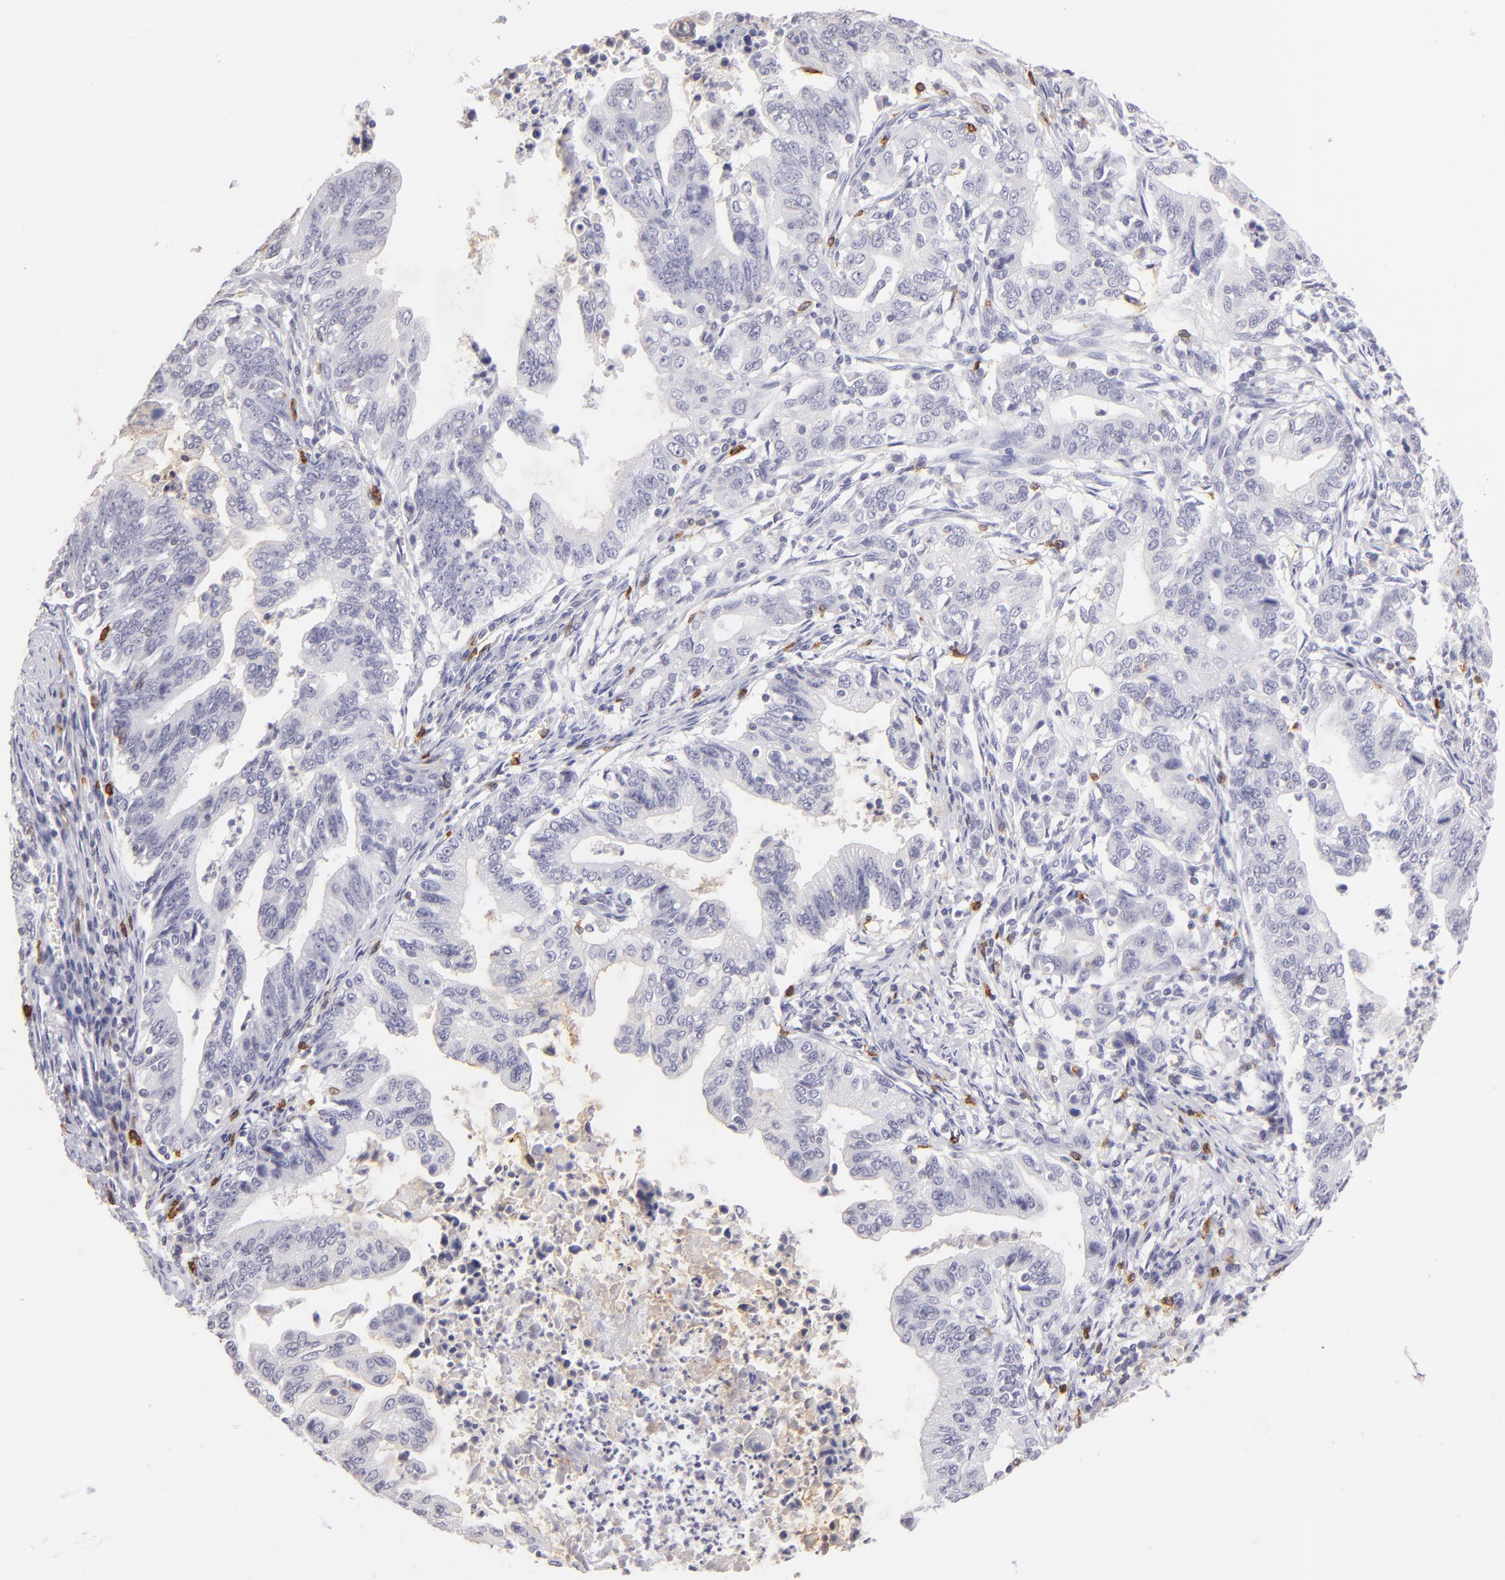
{"staining": {"intensity": "negative", "quantity": "none", "location": "none"}, "tissue": "stomach cancer", "cell_type": "Tumor cells", "image_type": "cancer", "snomed": [{"axis": "morphology", "description": "Adenocarcinoma, NOS"}, {"axis": "topography", "description": "Stomach, upper"}], "caption": "Immunohistochemical staining of stomach cancer (adenocarcinoma) displays no significant expression in tumor cells.", "gene": "IL2RA", "patient": {"sex": "female", "age": 50}}